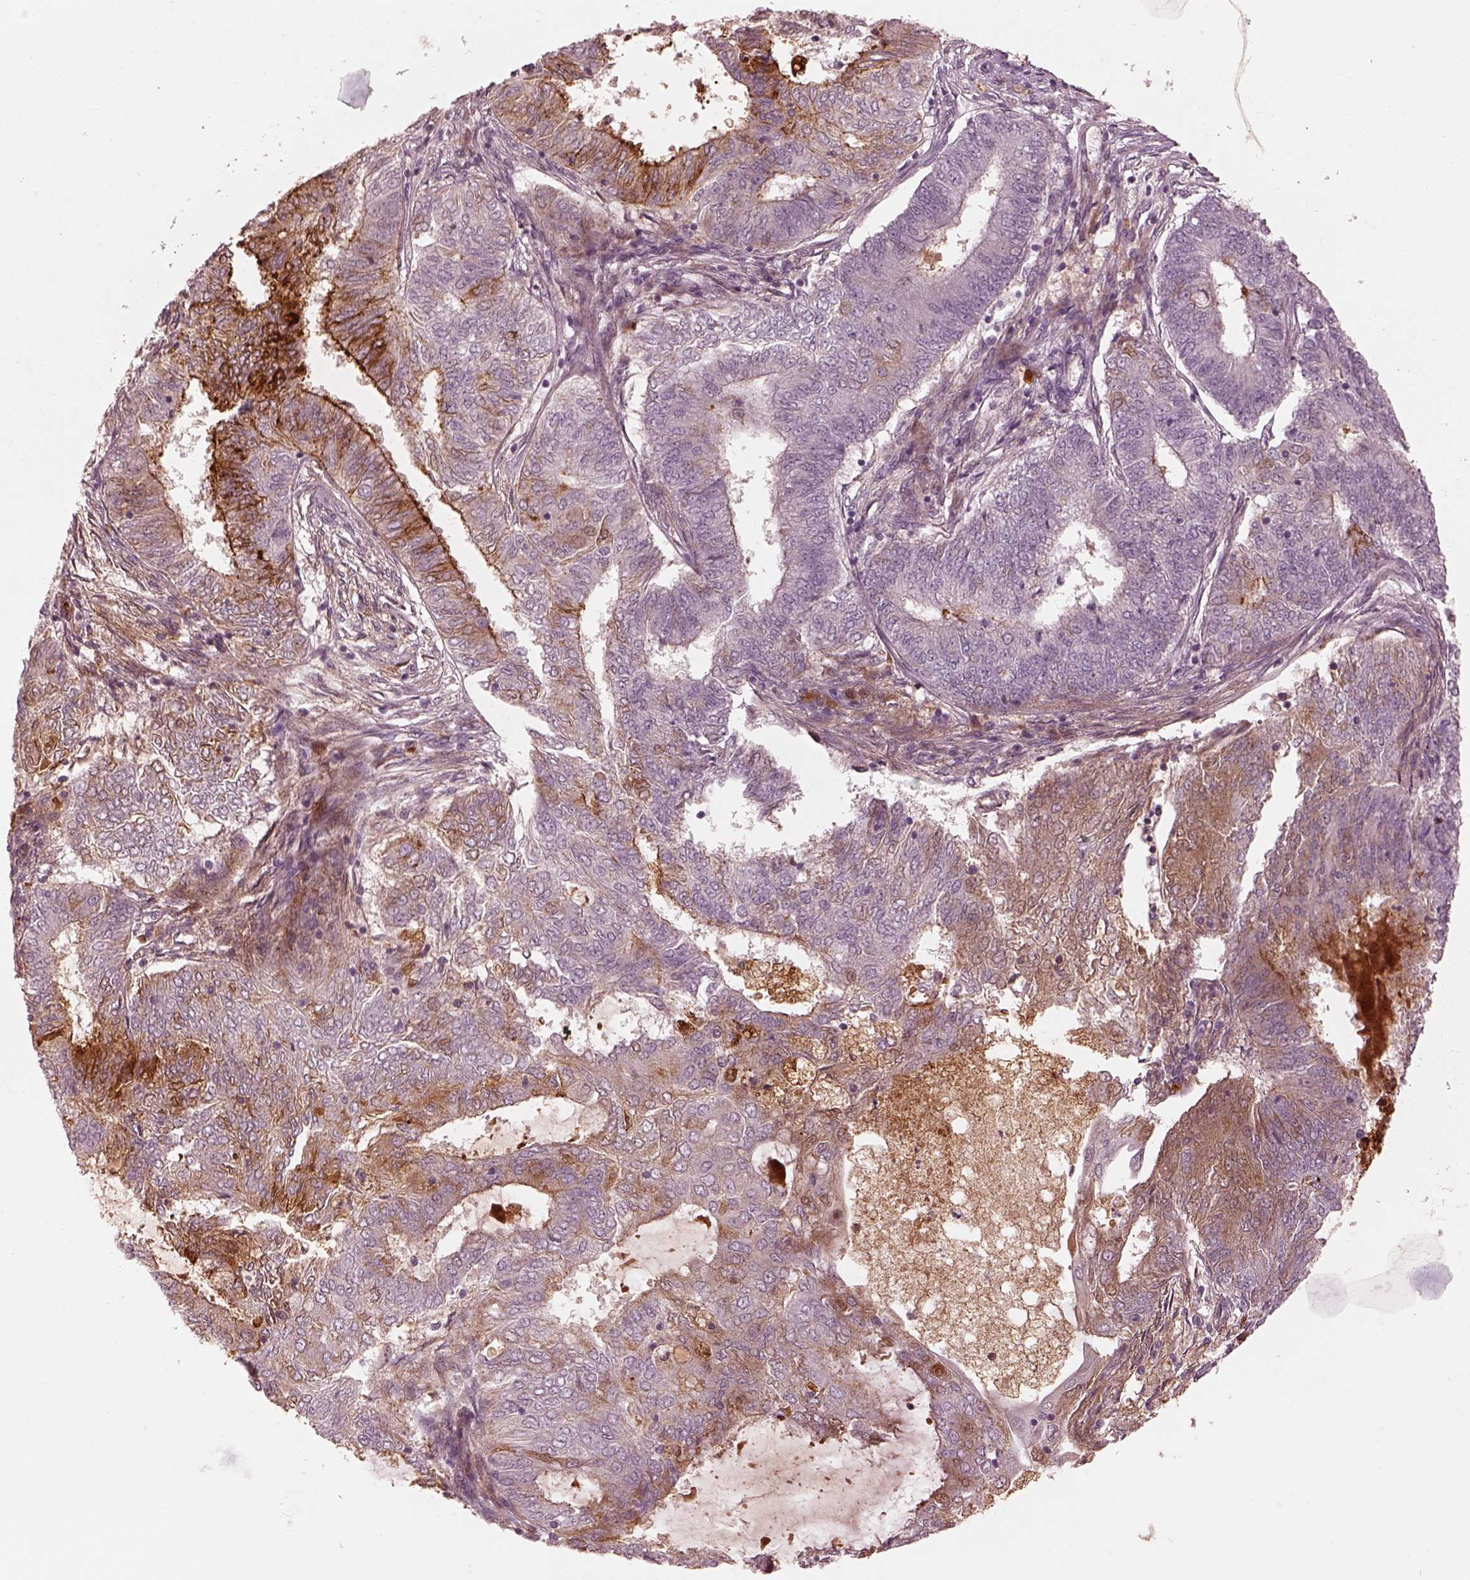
{"staining": {"intensity": "moderate", "quantity": "<25%", "location": "cytoplasmic/membranous"}, "tissue": "endometrial cancer", "cell_type": "Tumor cells", "image_type": "cancer", "snomed": [{"axis": "morphology", "description": "Adenocarcinoma, NOS"}, {"axis": "topography", "description": "Endometrium"}], "caption": "An immunohistochemistry micrograph of neoplastic tissue is shown. Protein staining in brown highlights moderate cytoplasmic/membranous positivity in adenocarcinoma (endometrial) within tumor cells.", "gene": "KCNA2", "patient": {"sex": "female", "age": 62}}